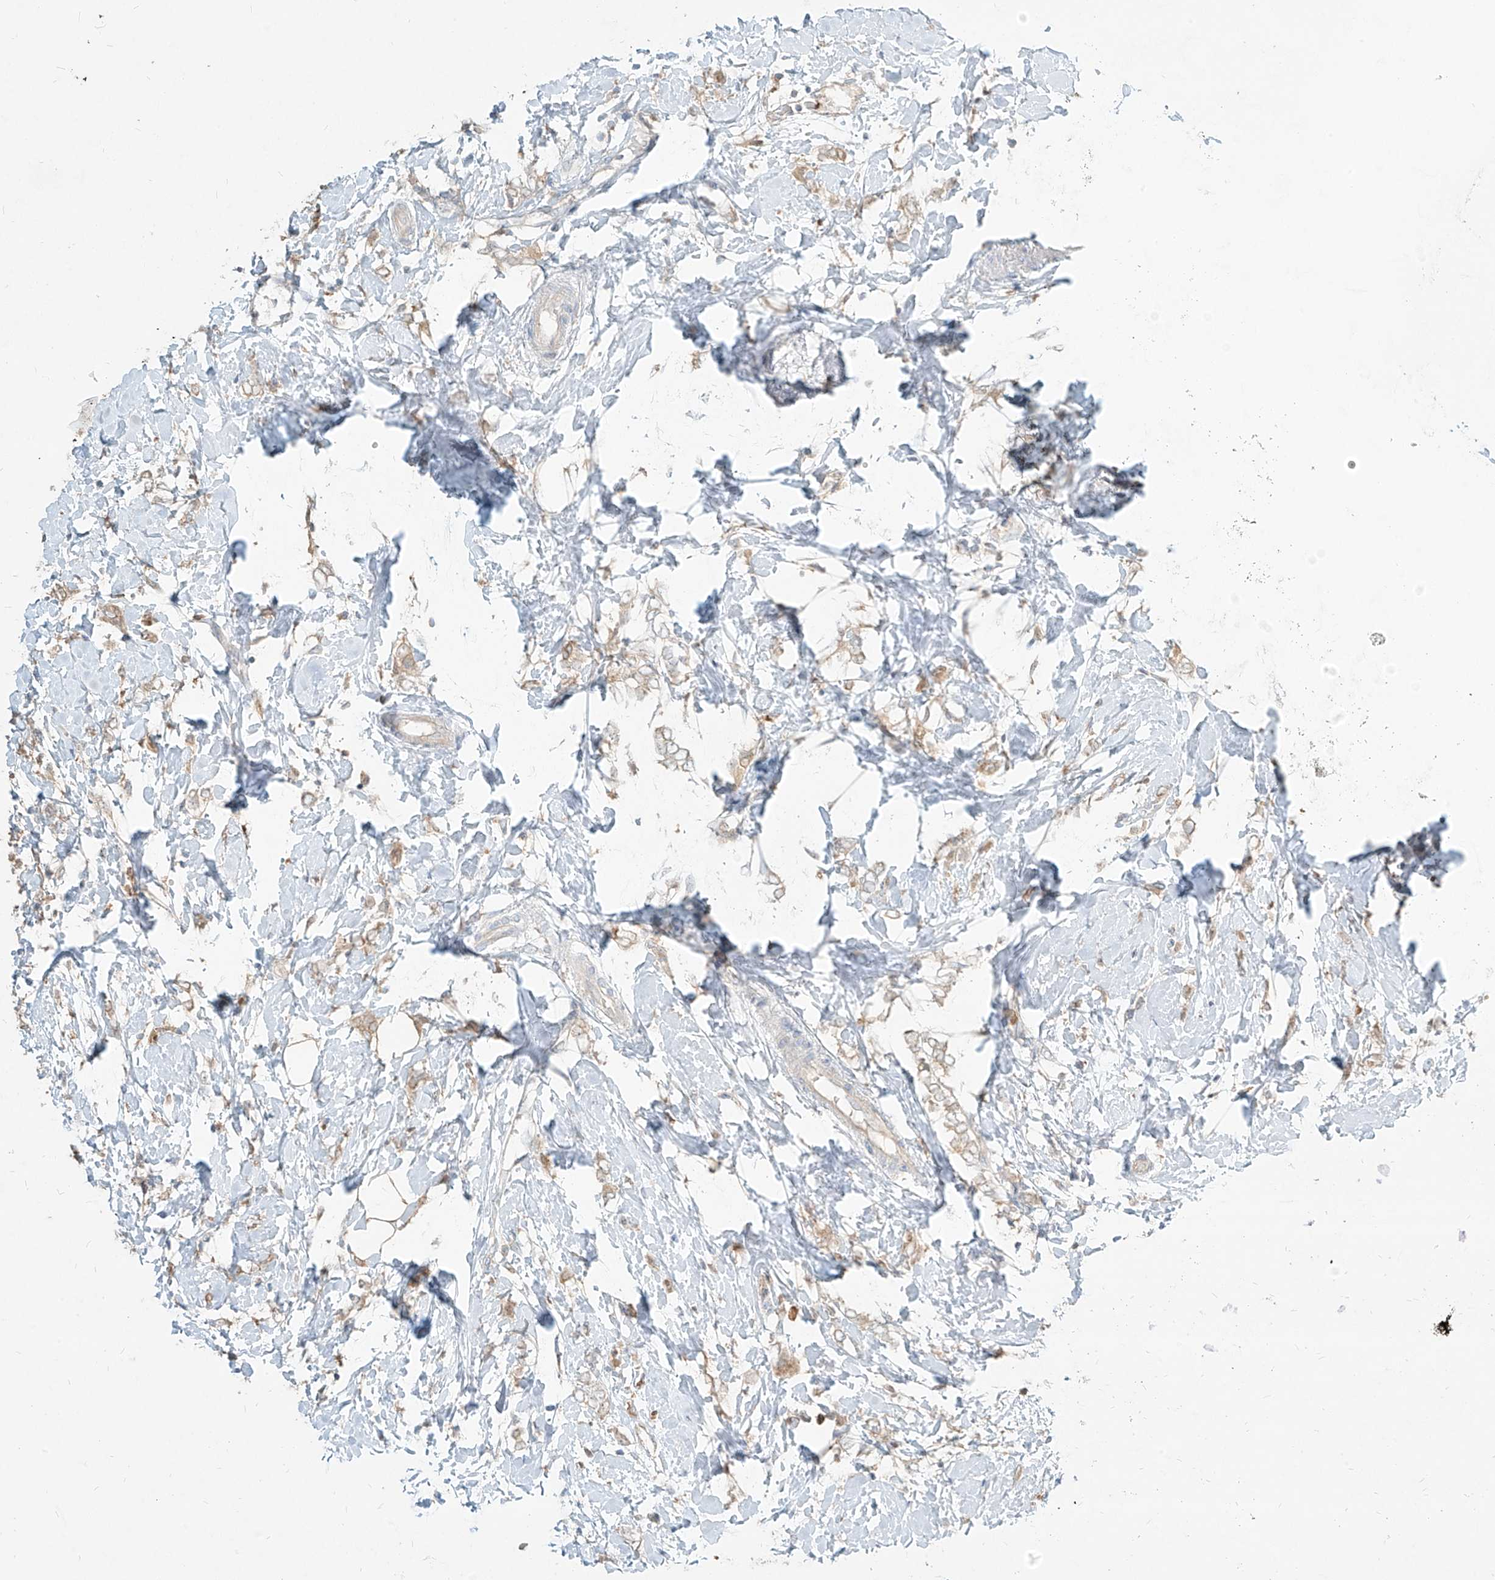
{"staining": {"intensity": "weak", "quantity": ">75%", "location": "cytoplasmic/membranous"}, "tissue": "breast cancer", "cell_type": "Tumor cells", "image_type": "cancer", "snomed": [{"axis": "morphology", "description": "Normal tissue, NOS"}, {"axis": "morphology", "description": "Lobular carcinoma"}, {"axis": "topography", "description": "Breast"}], "caption": "Protein staining by immunohistochemistry (IHC) demonstrates weak cytoplasmic/membranous positivity in approximately >75% of tumor cells in breast lobular carcinoma.", "gene": "PGD", "patient": {"sex": "female", "age": 47}}